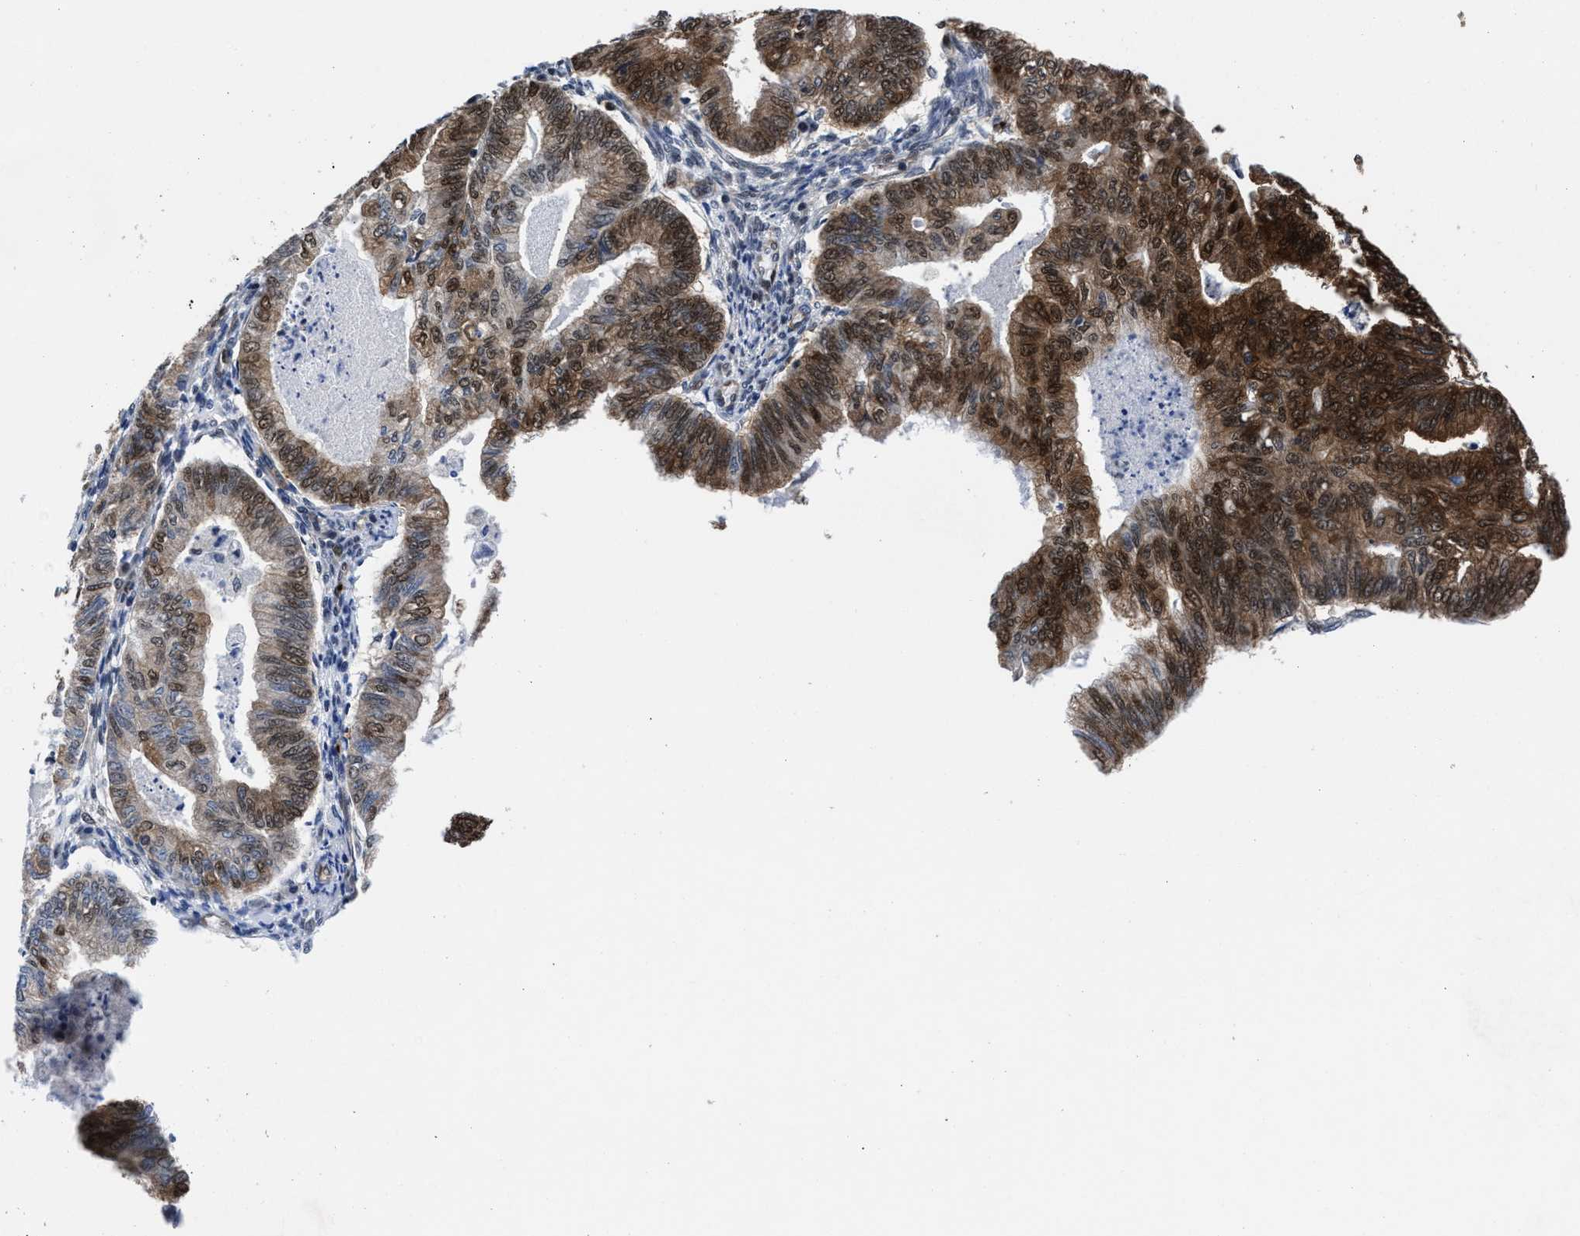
{"staining": {"intensity": "moderate", "quantity": ">75%", "location": "cytoplasmic/membranous,nuclear"}, "tissue": "endometrial cancer", "cell_type": "Tumor cells", "image_type": "cancer", "snomed": [{"axis": "morphology", "description": "Polyp, NOS"}, {"axis": "morphology", "description": "Adenocarcinoma, NOS"}, {"axis": "morphology", "description": "Adenoma, NOS"}, {"axis": "topography", "description": "Endometrium"}], "caption": "Tumor cells demonstrate medium levels of moderate cytoplasmic/membranous and nuclear staining in about >75% of cells in adenoma (endometrial). (DAB (3,3'-diaminobenzidine) IHC, brown staining for protein, blue staining for nuclei).", "gene": "ACLY", "patient": {"sex": "female", "age": 79}}